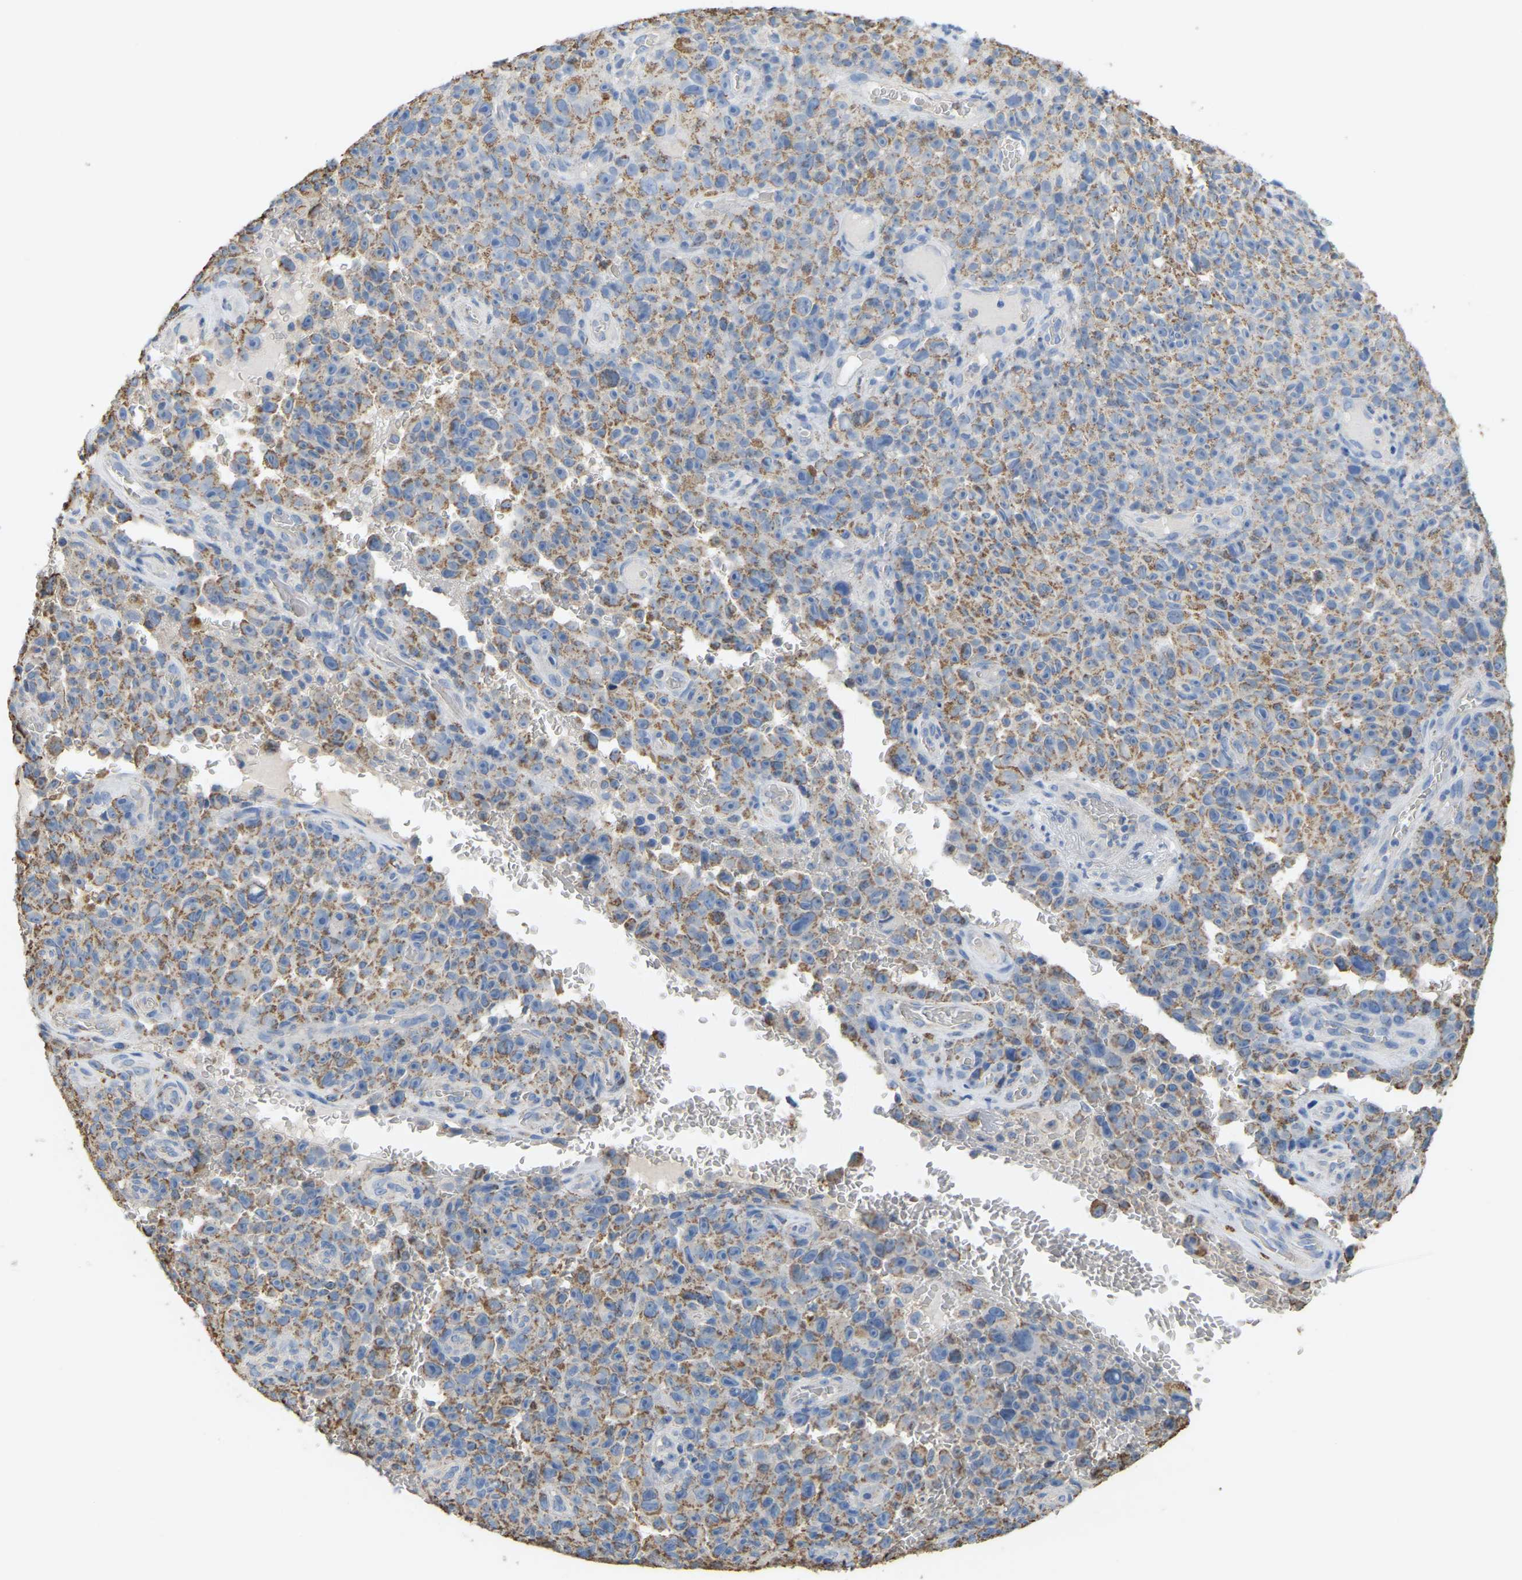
{"staining": {"intensity": "moderate", "quantity": ">75%", "location": "cytoplasmic/membranous"}, "tissue": "melanoma", "cell_type": "Tumor cells", "image_type": "cancer", "snomed": [{"axis": "morphology", "description": "Malignant melanoma, NOS"}, {"axis": "topography", "description": "Skin"}], "caption": "Tumor cells reveal medium levels of moderate cytoplasmic/membranous expression in about >75% of cells in melanoma.", "gene": "SERPINB5", "patient": {"sex": "female", "age": 82}}